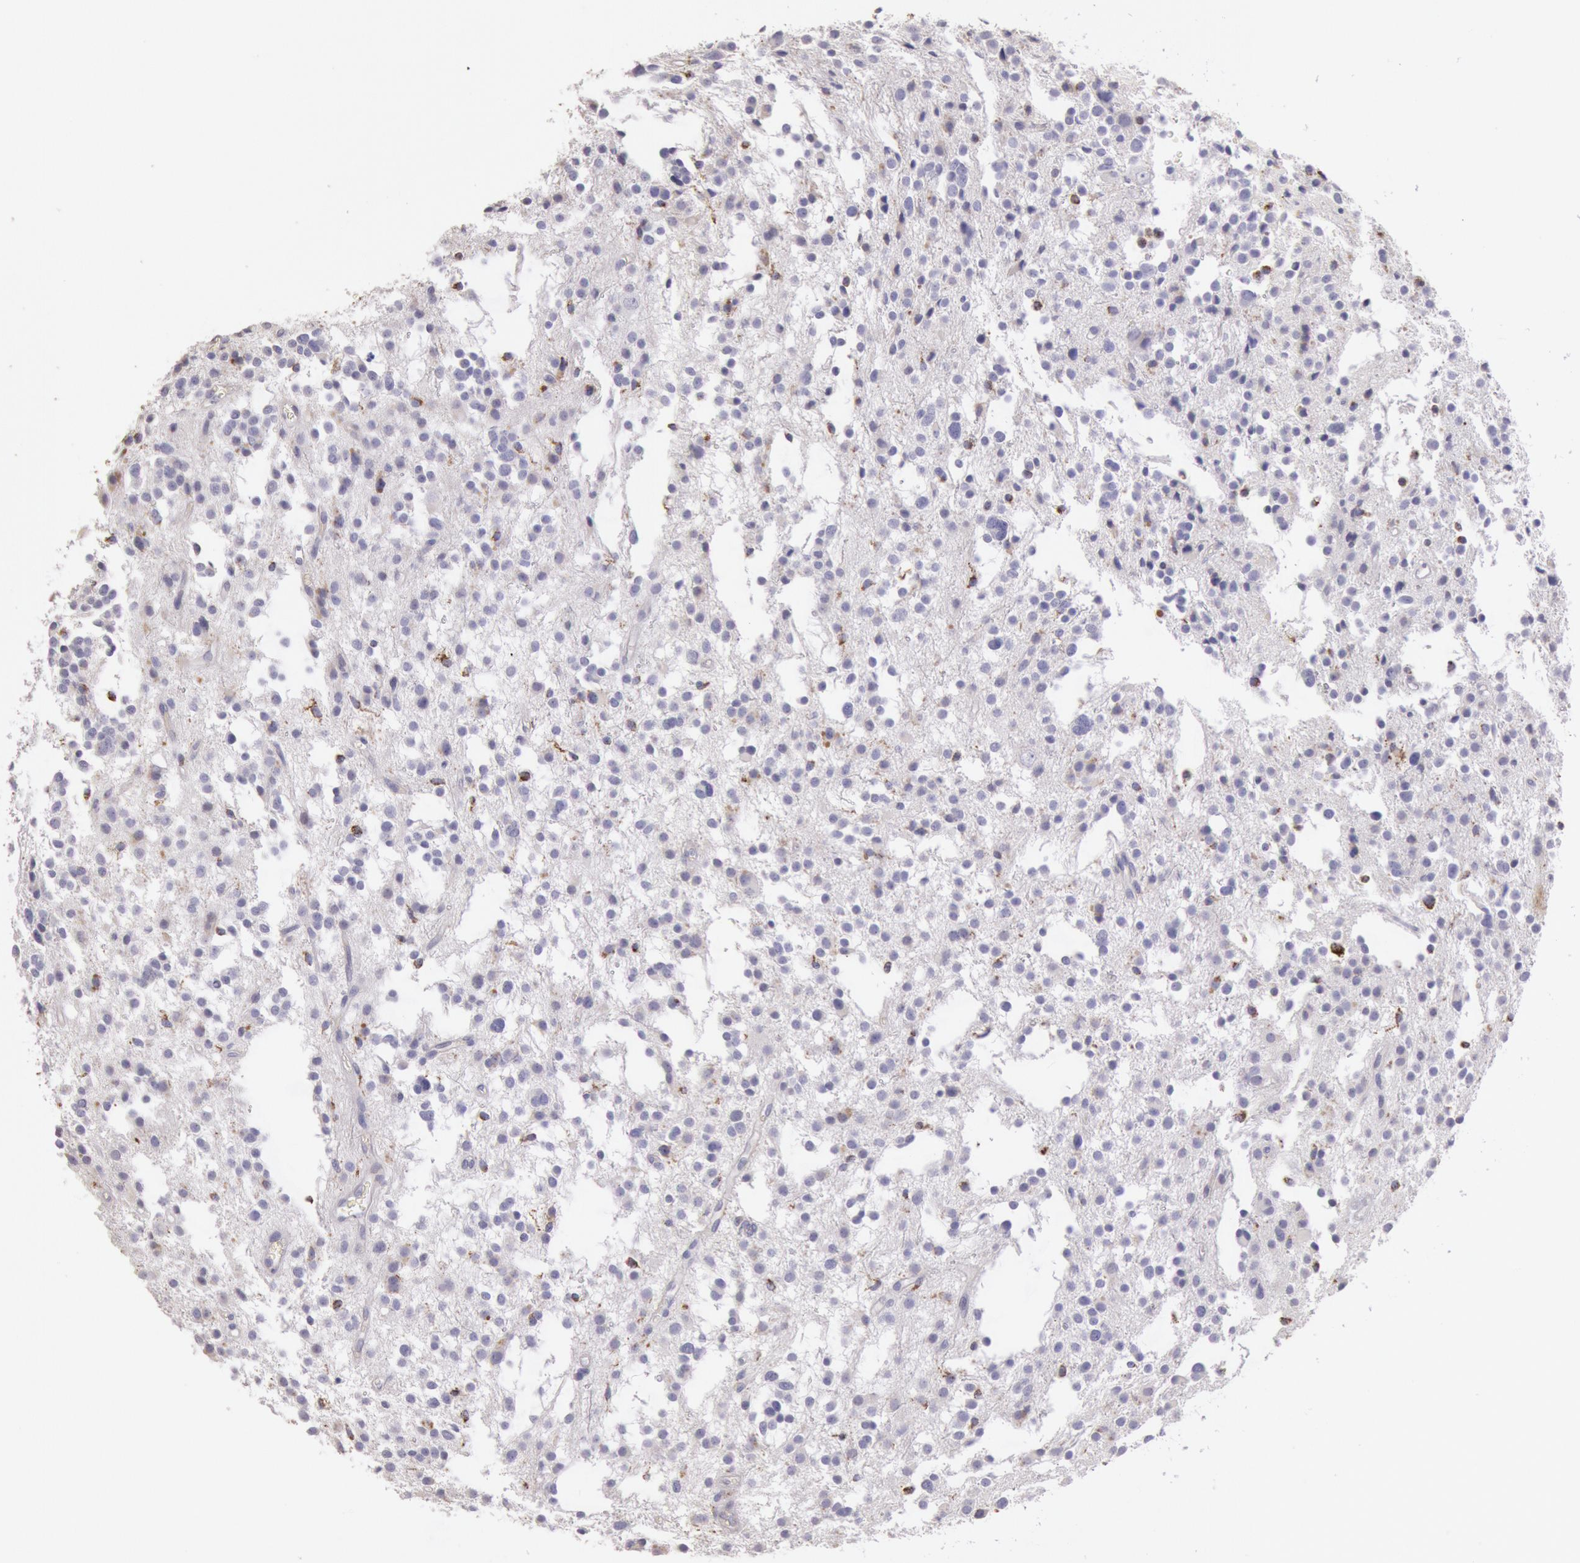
{"staining": {"intensity": "negative", "quantity": "none", "location": "none"}, "tissue": "glioma", "cell_type": "Tumor cells", "image_type": "cancer", "snomed": [{"axis": "morphology", "description": "Glioma, malignant, Low grade"}, {"axis": "topography", "description": "Brain"}], "caption": "Protein analysis of glioma reveals no significant staining in tumor cells. The staining is performed using DAB brown chromogen with nuclei counter-stained in using hematoxylin.", "gene": "FRMD6", "patient": {"sex": "female", "age": 36}}